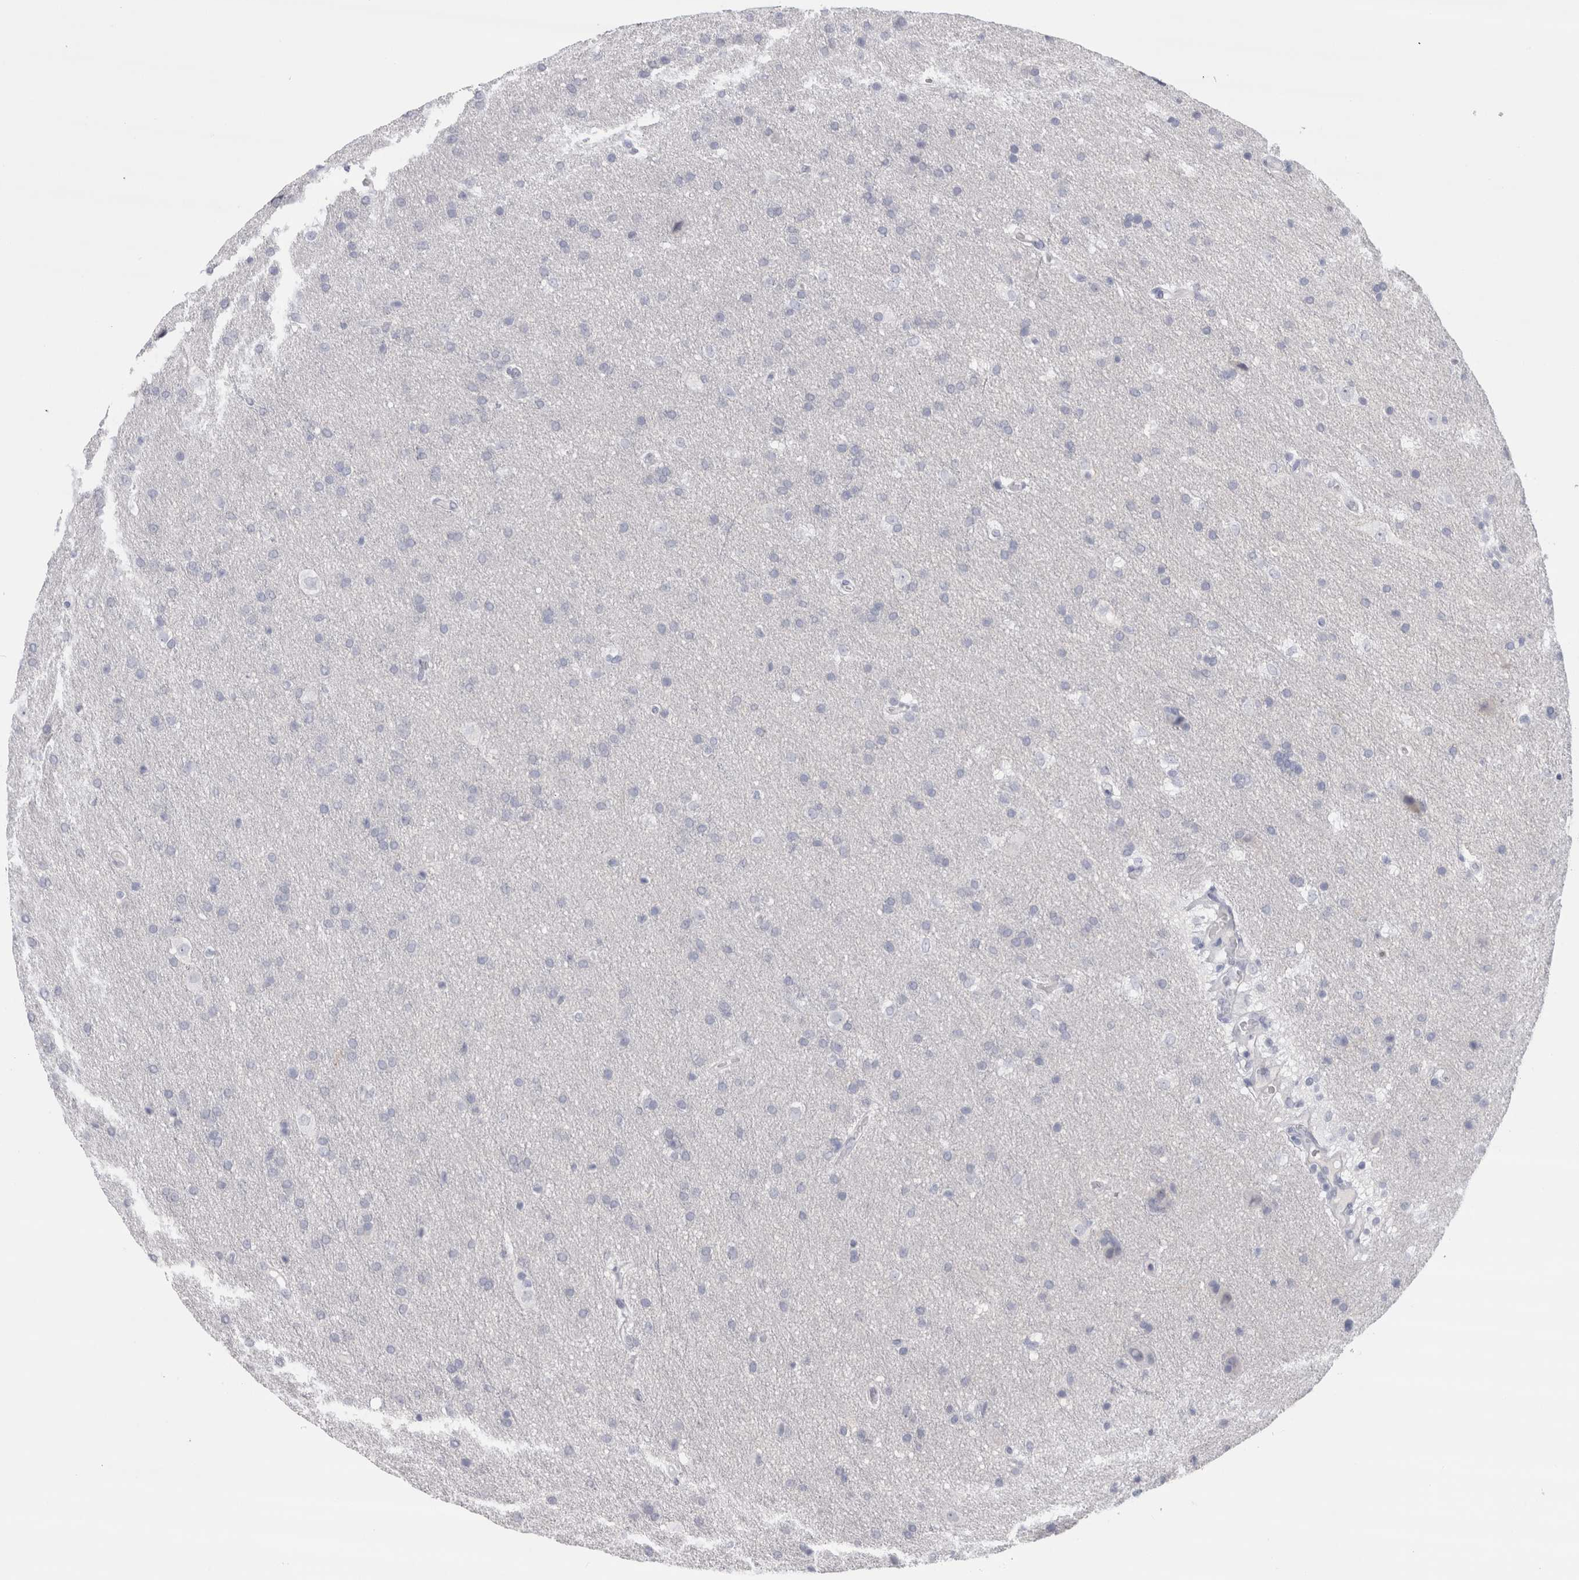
{"staining": {"intensity": "negative", "quantity": "none", "location": "none"}, "tissue": "glioma", "cell_type": "Tumor cells", "image_type": "cancer", "snomed": [{"axis": "morphology", "description": "Glioma, malignant, Low grade"}, {"axis": "topography", "description": "Brain"}], "caption": "There is no significant positivity in tumor cells of glioma.", "gene": "CDH17", "patient": {"sex": "female", "age": 37}}